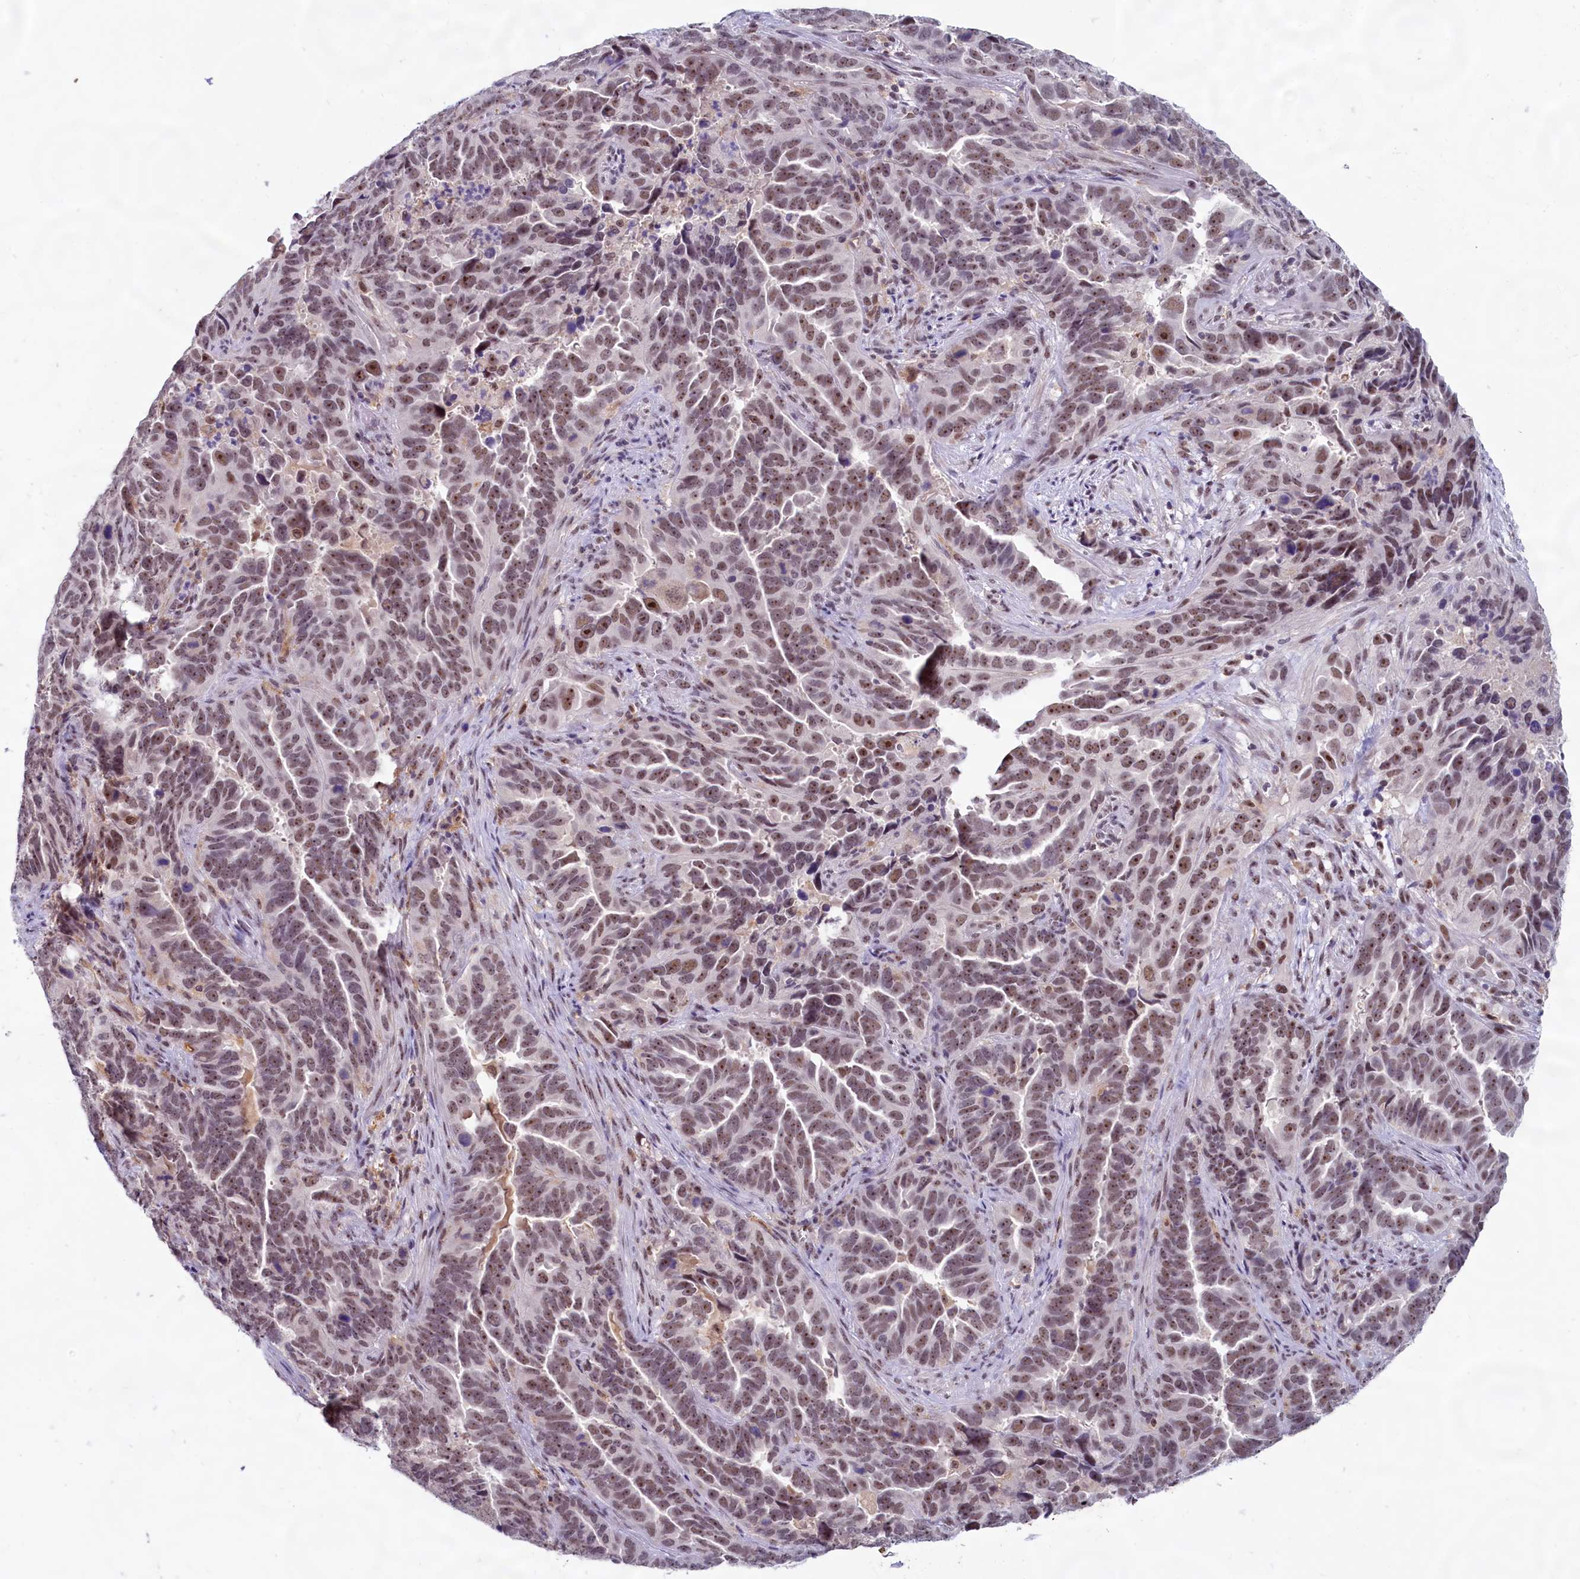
{"staining": {"intensity": "moderate", "quantity": ">75%", "location": "nuclear"}, "tissue": "endometrial cancer", "cell_type": "Tumor cells", "image_type": "cancer", "snomed": [{"axis": "morphology", "description": "Adenocarcinoma, NOS"}, {"axis": "topography", "description": "Endometrium"}], "caption": "This is an image of immunohistochemistry (IHC) staining of endometrial adenocarcinoma, which shows moderate staining in the nuclear of tumor cells.", "gene": "C1D", "patient": {"sex": "female", "age": 65}}